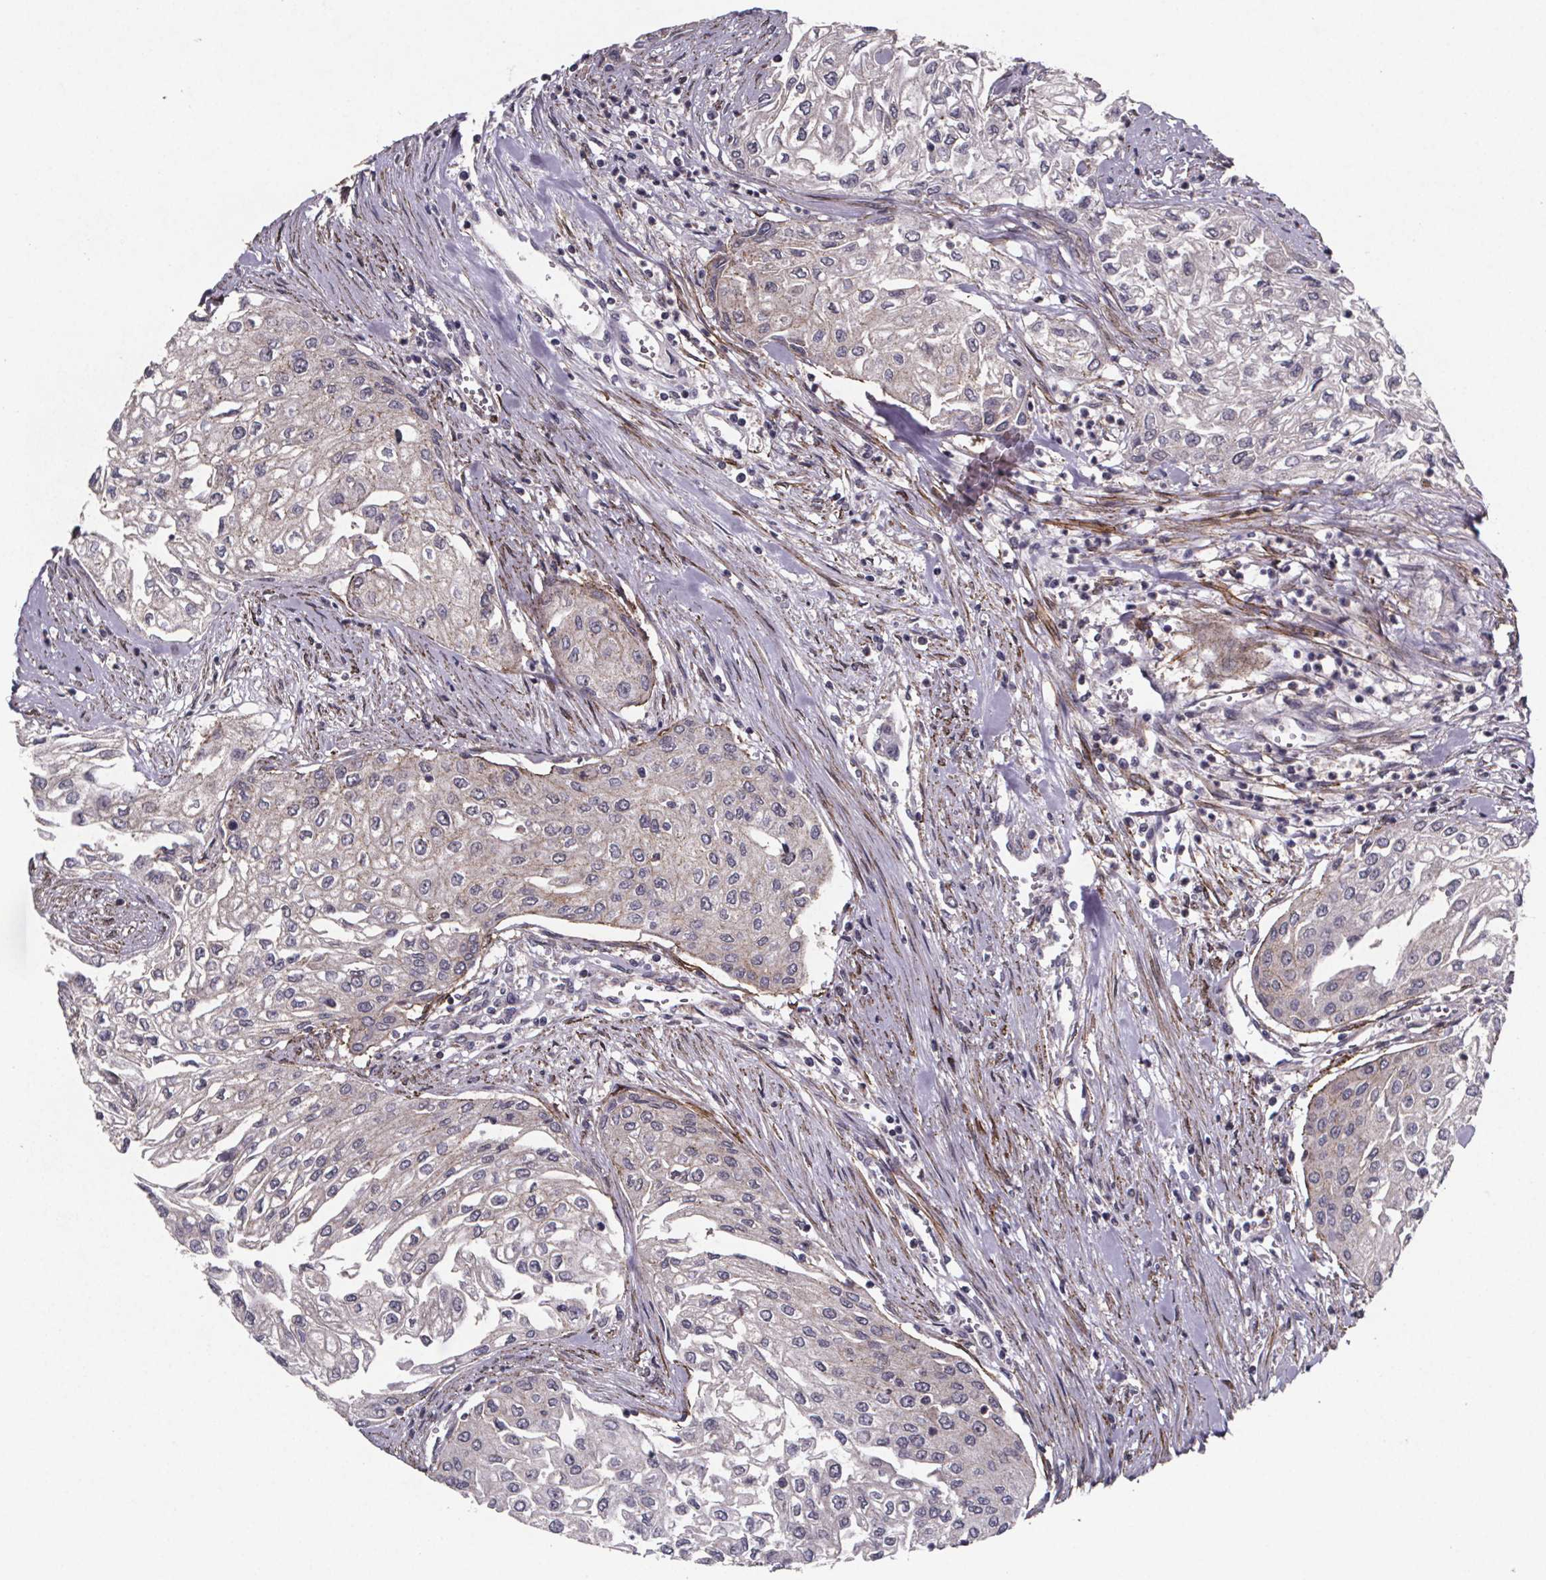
{"staining": {"intensity": "negative", "quantity": "none", "location": "none"}, "tissue": "urothelial cancer", "cell_type": "Tumor cells", "image_type": "cancer", "snomed": [{"axis": "morphology", "description": "Urothelial carcinoma, High grade"}, {"axis": "topography", "description": "Urinary bladder"}], "caption": "Tumor cells show no significant protein staining in urothelial cancer.", "gene": "PALLD", "patient": {"sex": "male", "age": 62}}